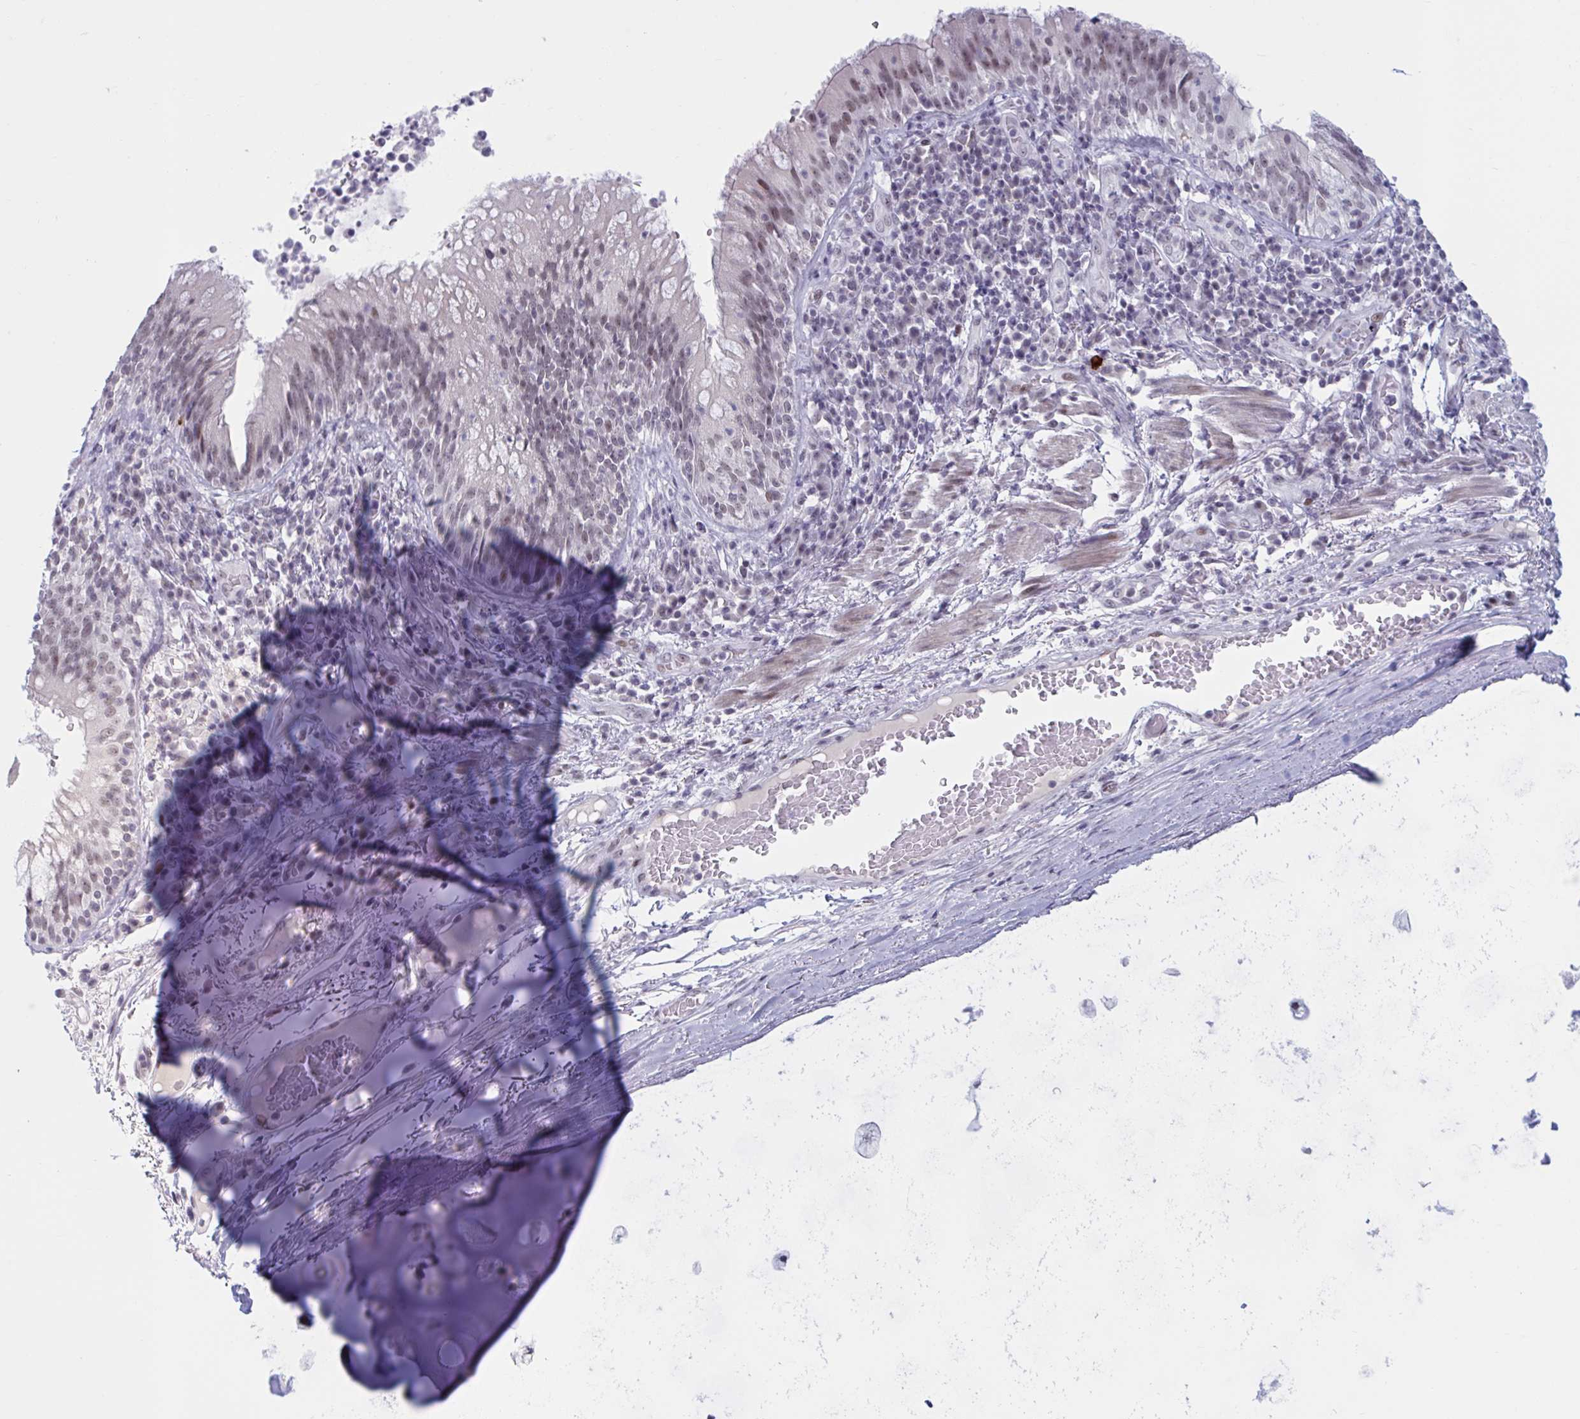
{"staining": {"intensity": "moderate", "quantity": "25%-75%", "location": "nuclear"}, "tissue": "bronchus", "cell_type": "Respiratory epithelial cells", "image_type": "normal", "snomed": [{"axis": "morphology", "description": "Normal tissue, NOS"}, {"axis": "topography", "description": "Cartilage tissue"}, {"axis": "topography", "description": "Bronchus"}], "caption": "Immunohistochemistry (IHC) photomicrograph of normal bronchus: human bronchus stained using IHC exhibits medium levels of moderate protein expression localized specifically in the nuclear of respiratory epithelial cells, appearing as a nuclear brown color.", "gene": "HSD17B6", "patient": {"sex": "male", "age": 56}}